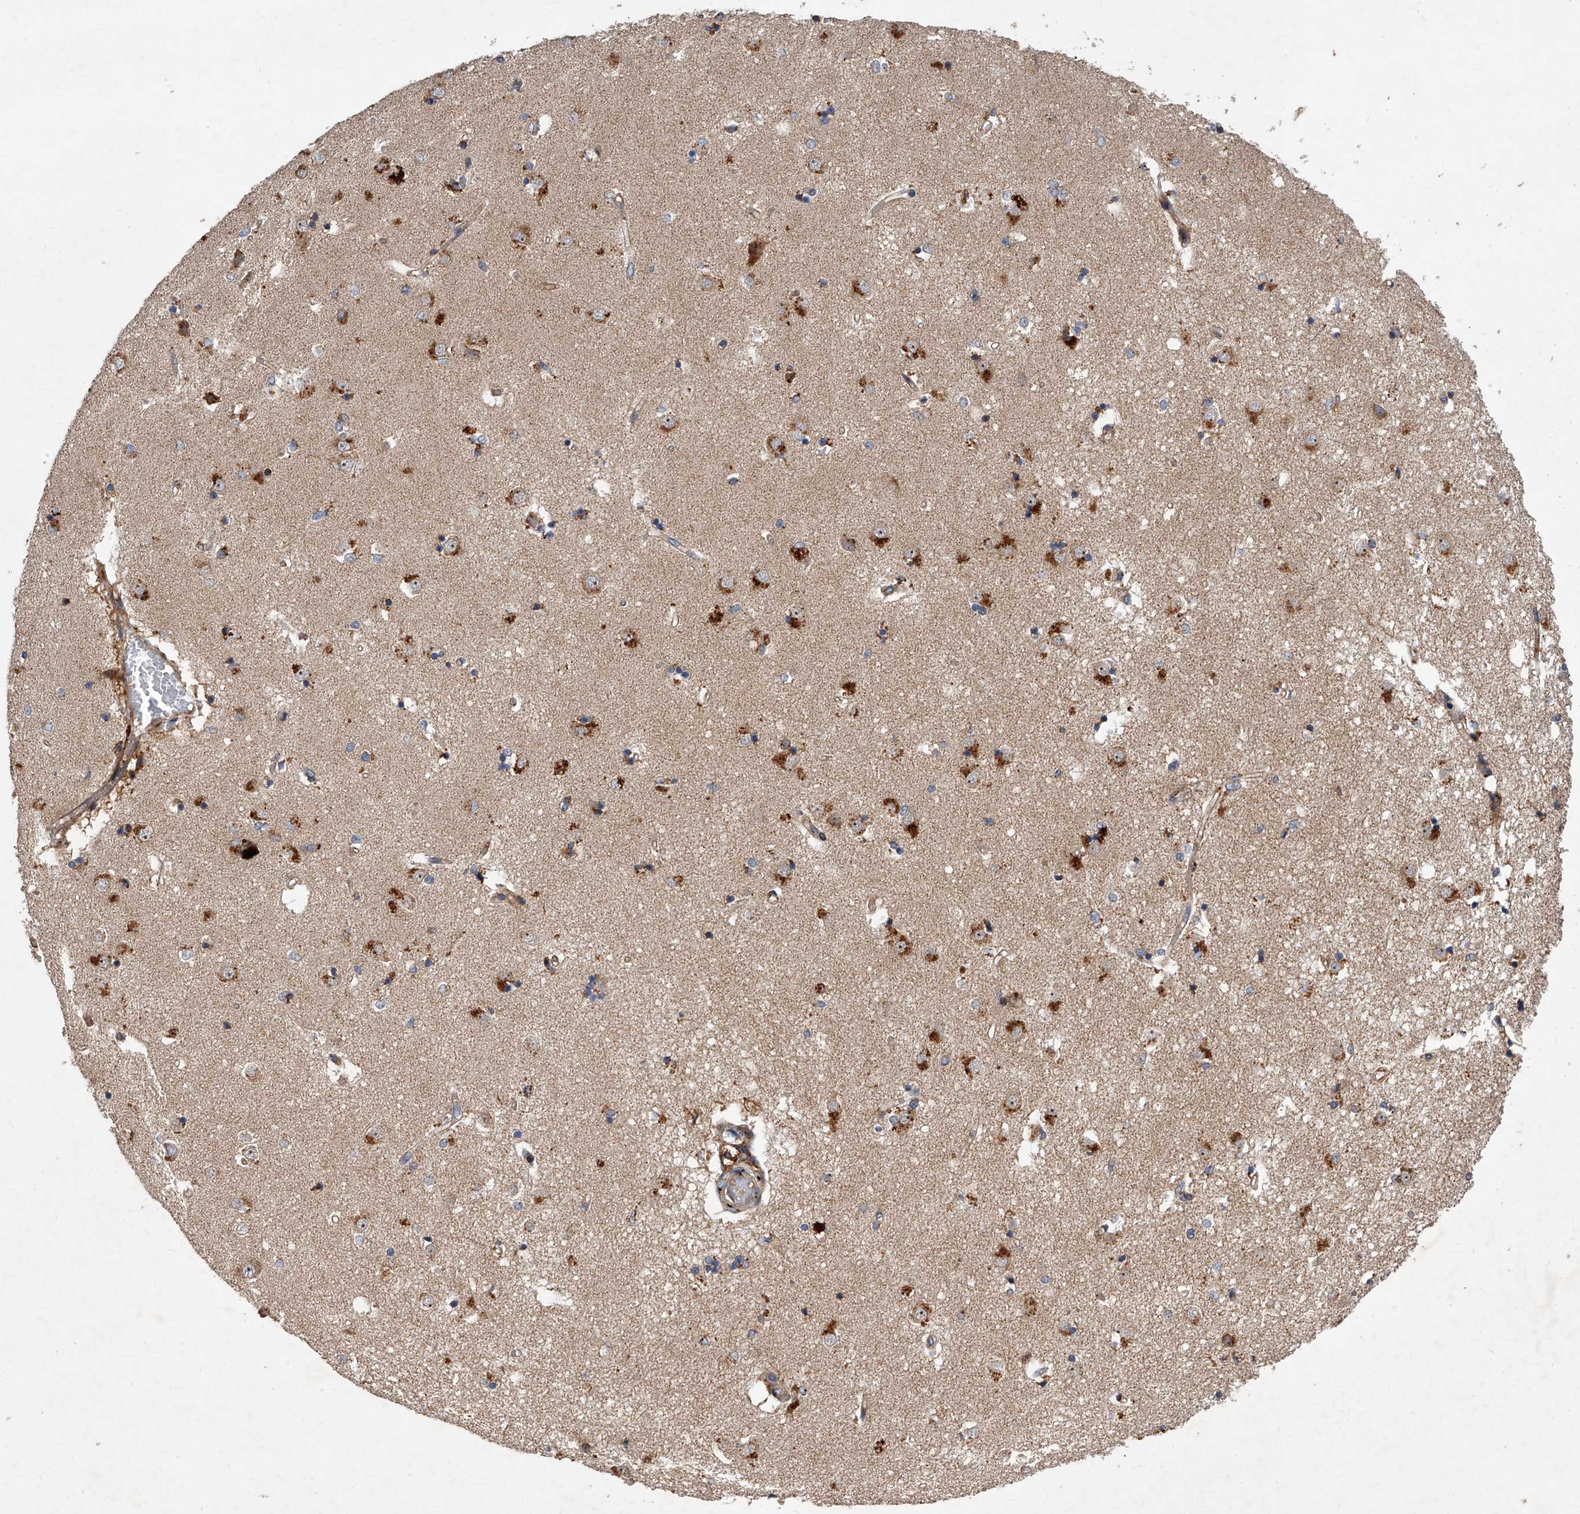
{"staining": {"intensity": "moderate", "quantity": "25%-75%", "location": "cytoplasmic/membranous"}, "tissue": "caudate", "cell_type": "Glial cells", "image_type": "normal", "snomed": [{"axis": "morphology", "description": "Normal tissue, NOS"}, {"axis": "topography", "description": "Lateral ventricle wall"}], "caption": "Immunohistochemistry photomicrograph of benign human caudate stained for a protein (brown), which displays medium levels of moderate cytoplasmic/membranous positivity in approximately 25%-75% of glial cells.", "gene": "USP47", "patient": {"sex": "male", "age": 45}}